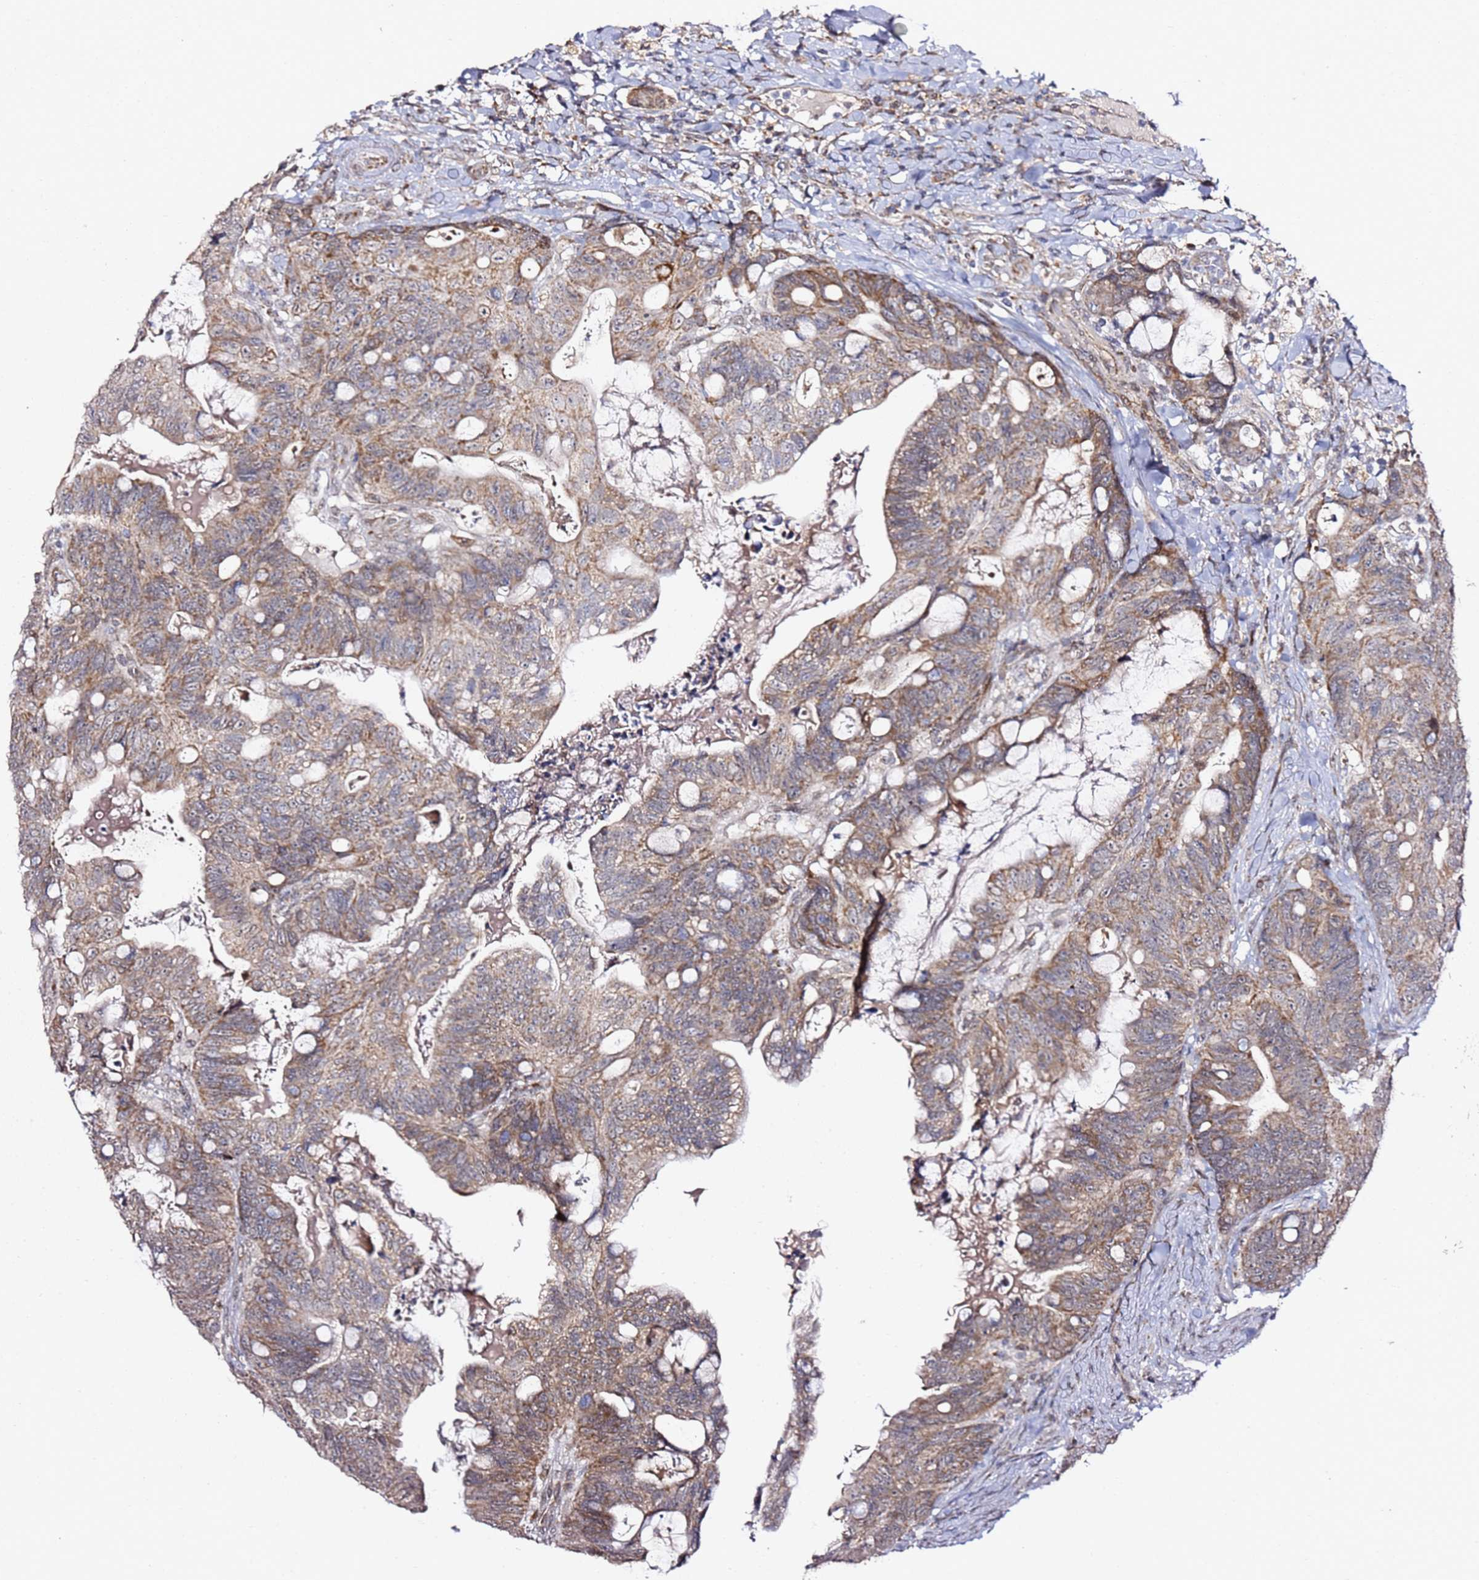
{"staining": {"intensity": "moderate", "quantity": ">75%", "location": "cytoplasmic/membranous"}, "tissue": "colorectal cancer", "cell_type": "Tumor cells", "image_type": "cancer", "snomed": [{"axis": "morphology", "description": "Adenocarcinoma, NOS"}, {"axis": "topography", "description": "Colon"}], "caption": "A brown stain shows moderate cytoplasmic/membranous staining of a protein in human colorectal adenocarcinoma tumor cells.", "gene": "TP53AIP1", "patient": {"sex": "female", "age": 82}}